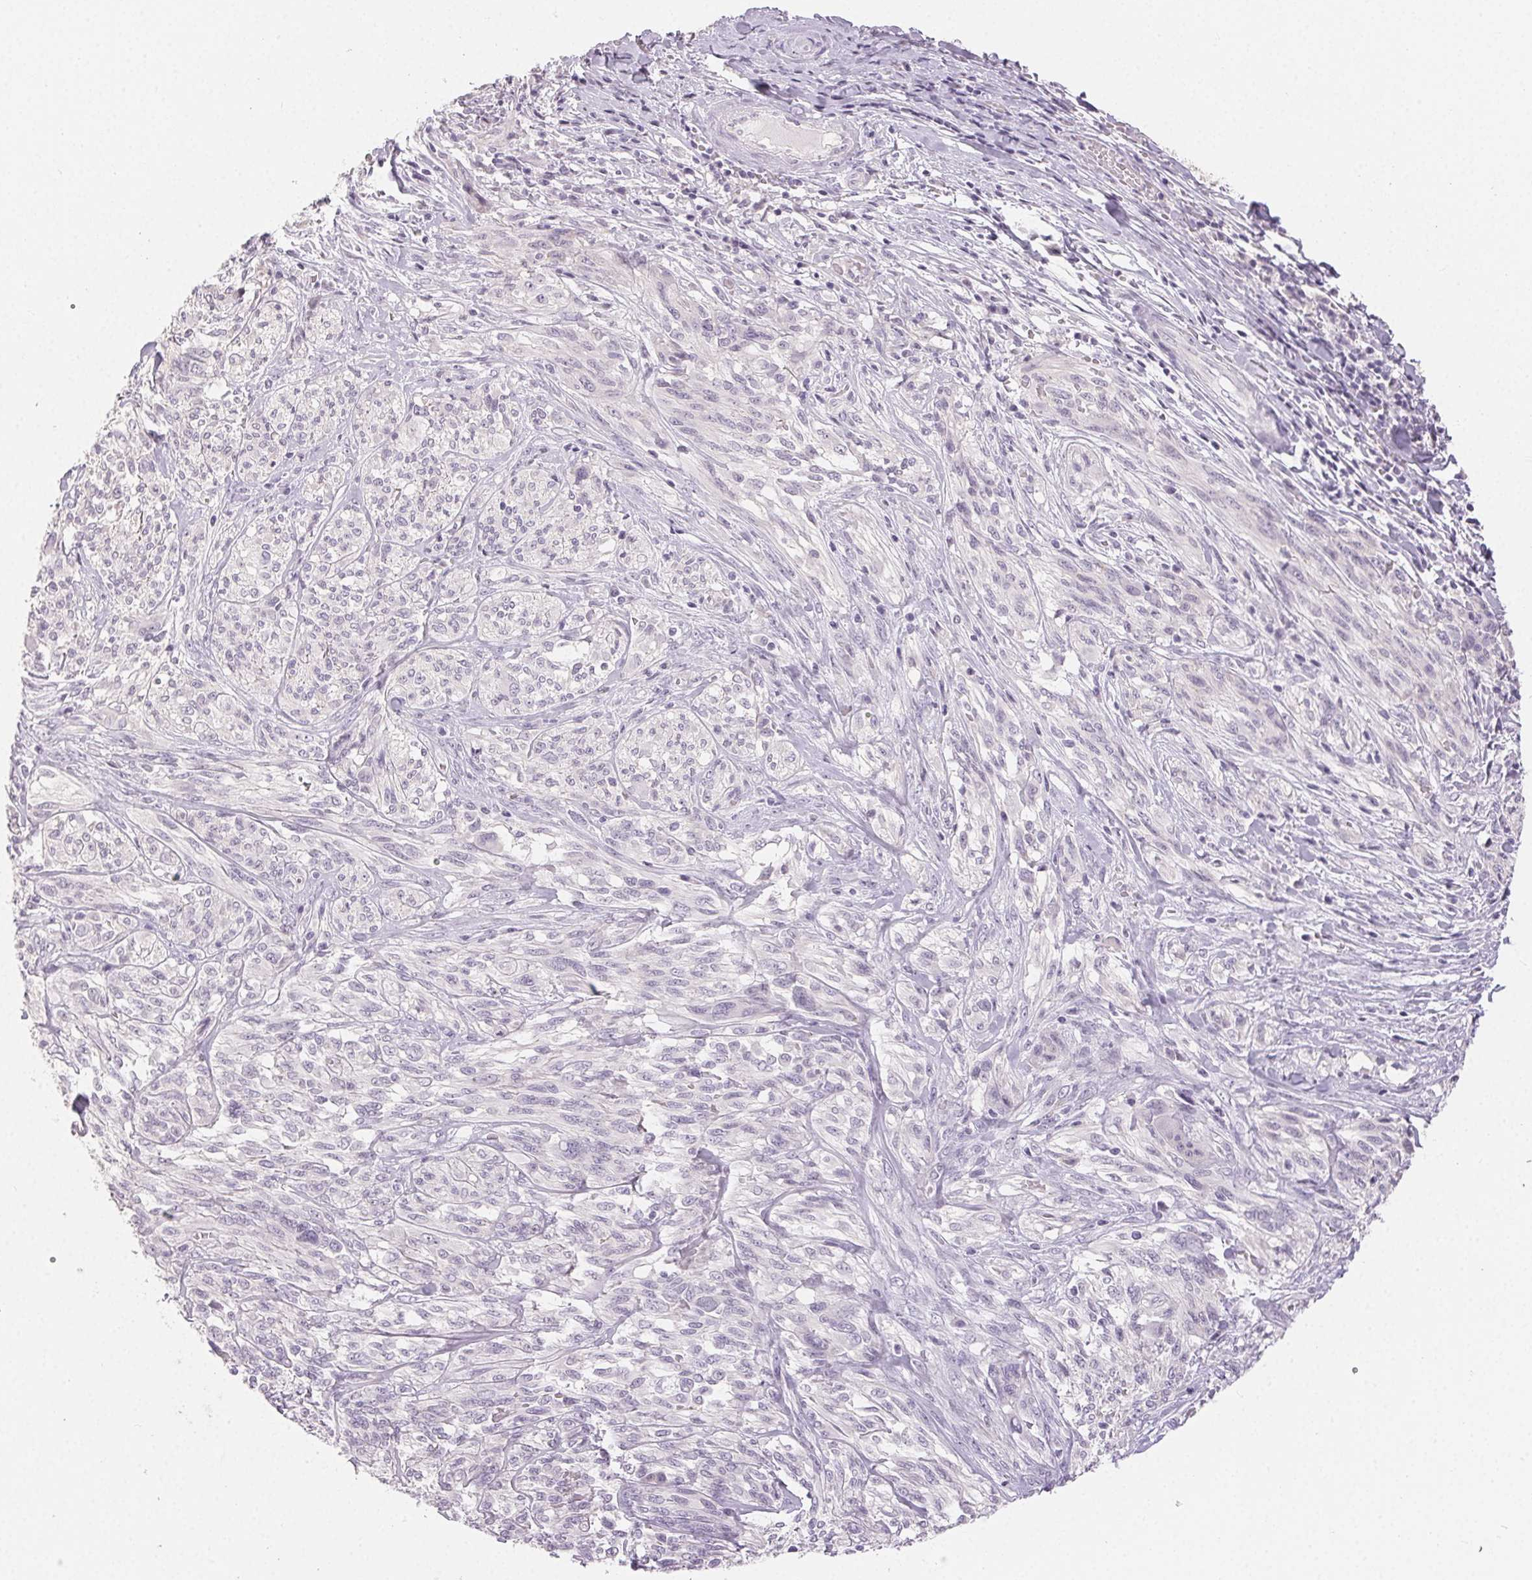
{"staining": {"intensity": "negative", "quantity": "none", "location": "none"}, "tissue": "melanoma", "cell_type": "Tumor cells", "image_type": "cancer", "snomed": [{"axis": "morphology", "description": "Malignant melanoma, NOS"}, {"axis": "topography", "description": "Skin"}], "caption": "IHC micrograph of human malignant melanoma stained for a protein (brown), which displays no positivity in tumor cells.", "gene": "SFTPD", "patient": {"sex": "female", "age": 91}}